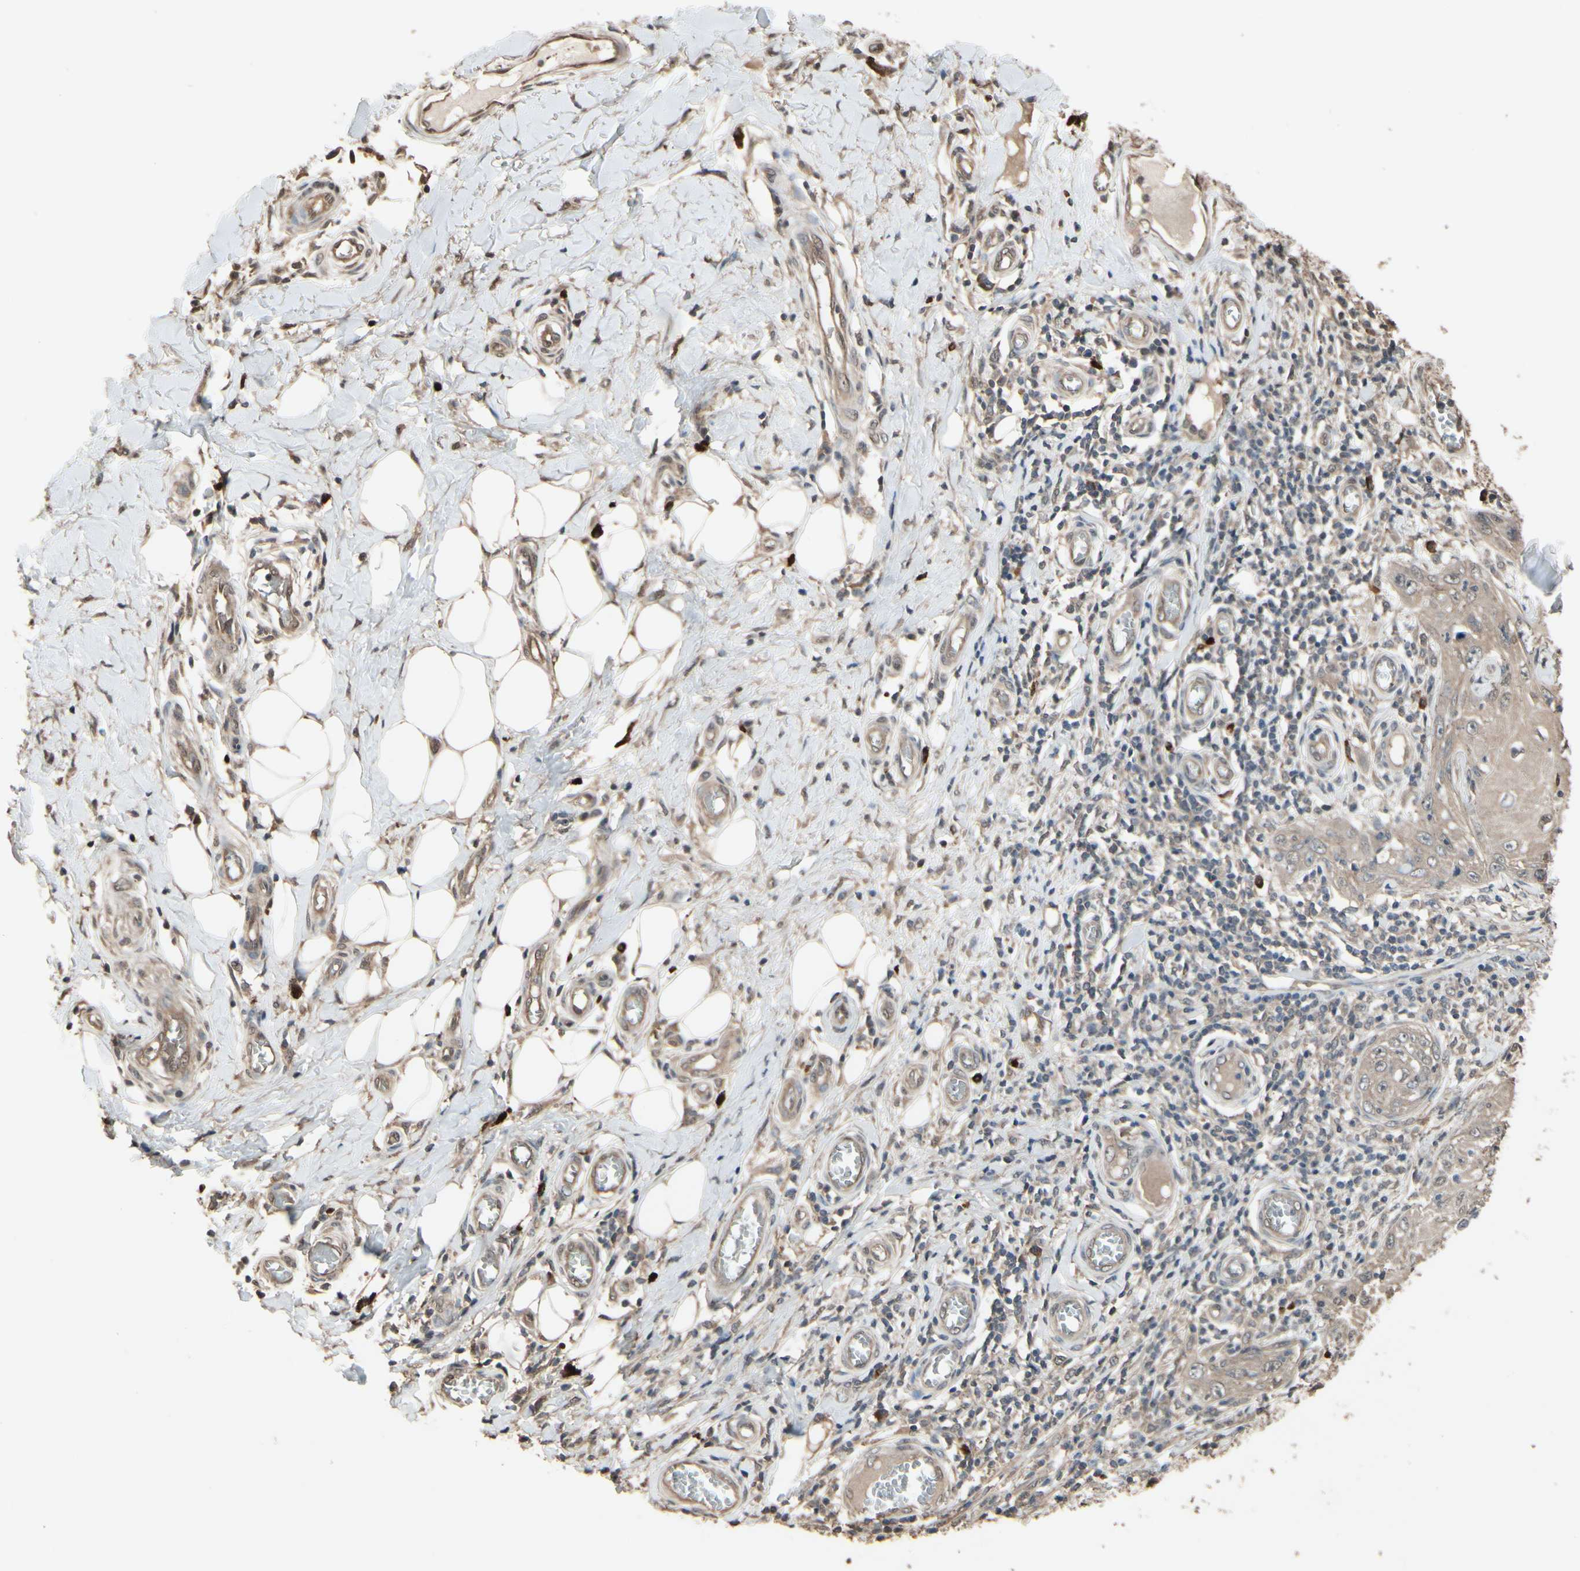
{"staining": {"intensity": "weak", "quantity": ">75%", "location": "cytoplasmic/membranous"}, "tissue": "skin cancer", "cell_type": "Tumor cells", "image_type": "cancer", "snomed": [{"axis": "morphology", "description": "Squamous cell carcinoma, NOS"}, {"axis": "topography", "description": "Skin"}], "caption": "The micrograph exhibits a brown stain indicating the presence of a protein in the cytoplasmic/membranous of tumor cells in skin squamous cell carcinoma.", "gene": "PNPLA7", "patient": {"sex": "female", "age": 73}}